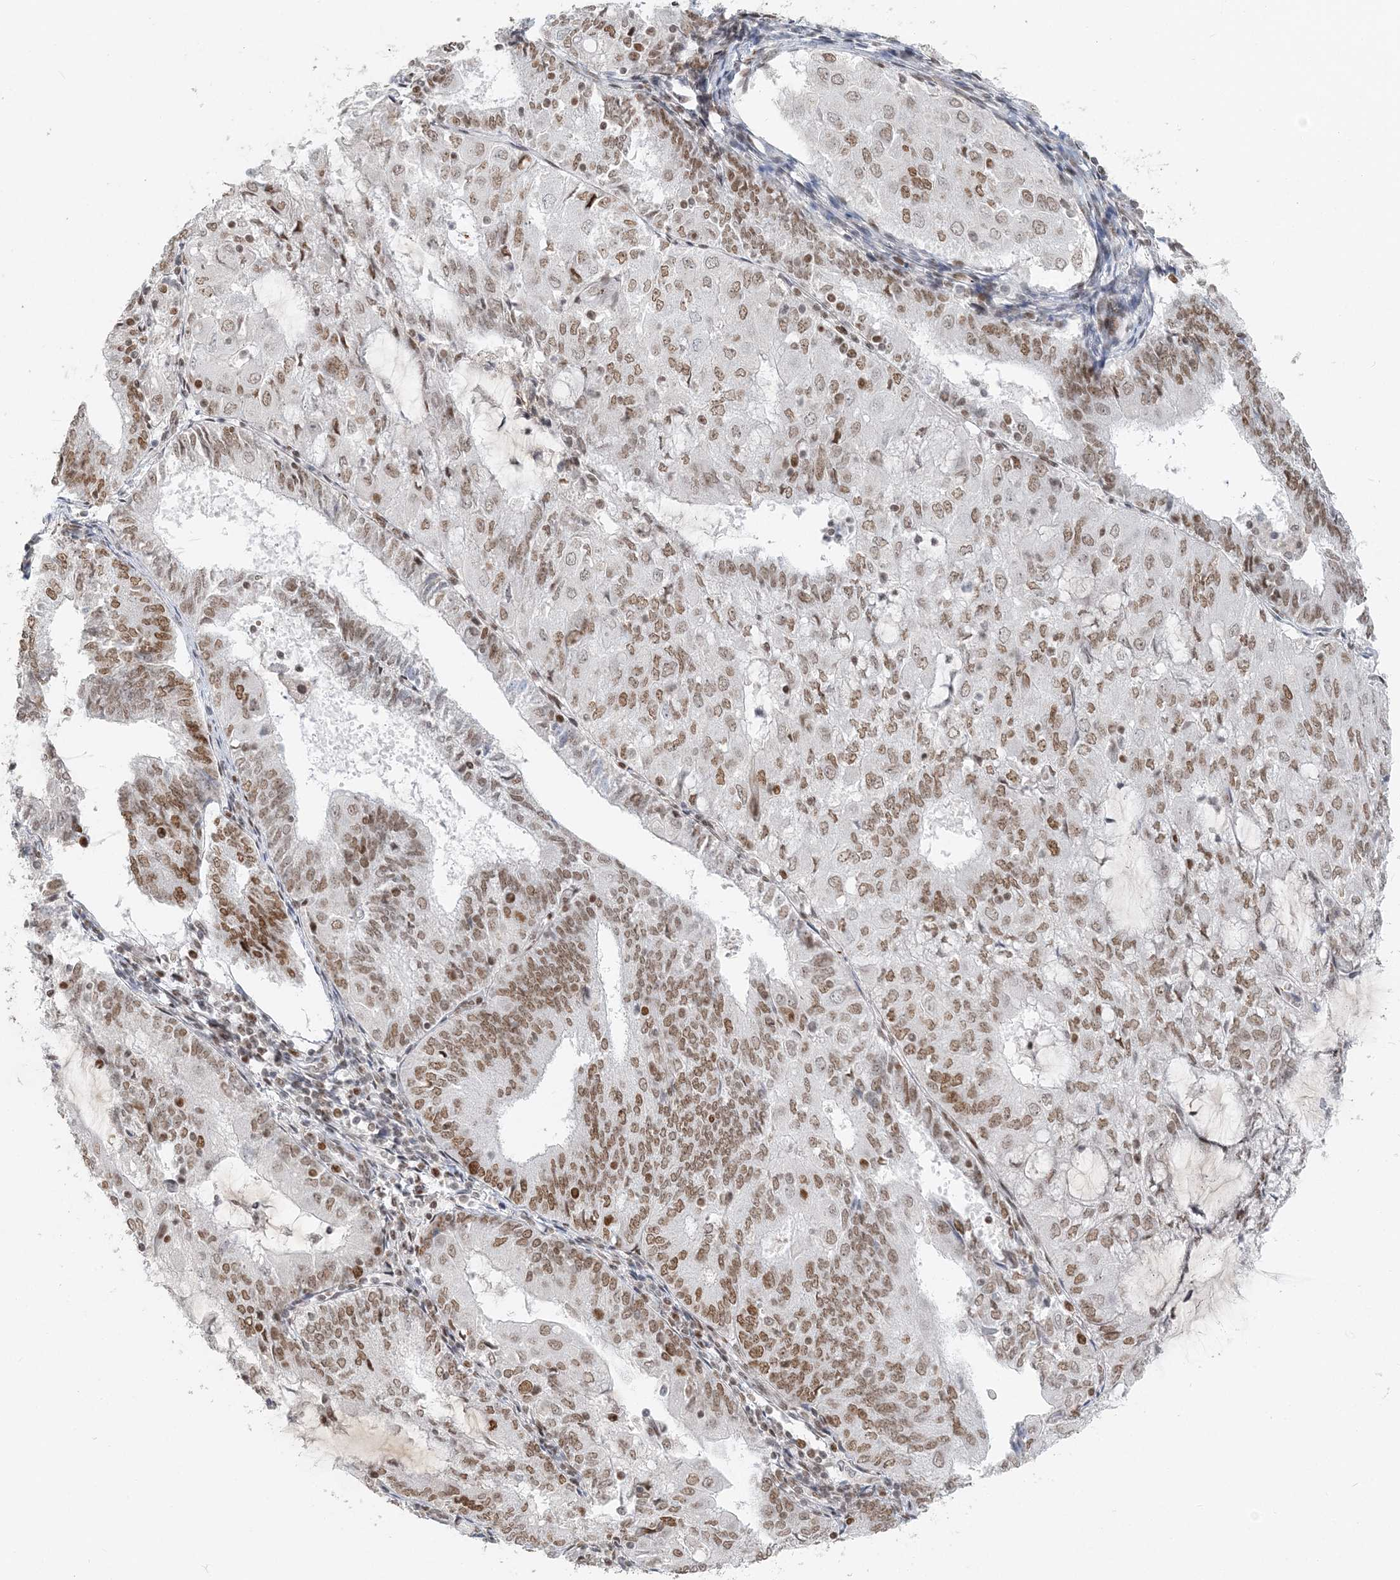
{"staining": {"intensity": "moderate", "quantity": ">75%", "location": "nuclear"}, "tissue": "endometrial cancer", "cell_type": "Tumor cells", "image_type": "cancer", "snomed": [{"axis": "morphology", "description": "Adenocarcinoma, NOS"}, {"axis": "topography", "description": "Endometrium"}], "caption": "Endometrial cancer (adenocarcinoma) stained with a protein marker demonstrates moderate staining in tumor cells.", "gene": "BAZ1B", "patient": {"sex": "female", "age": 81}}